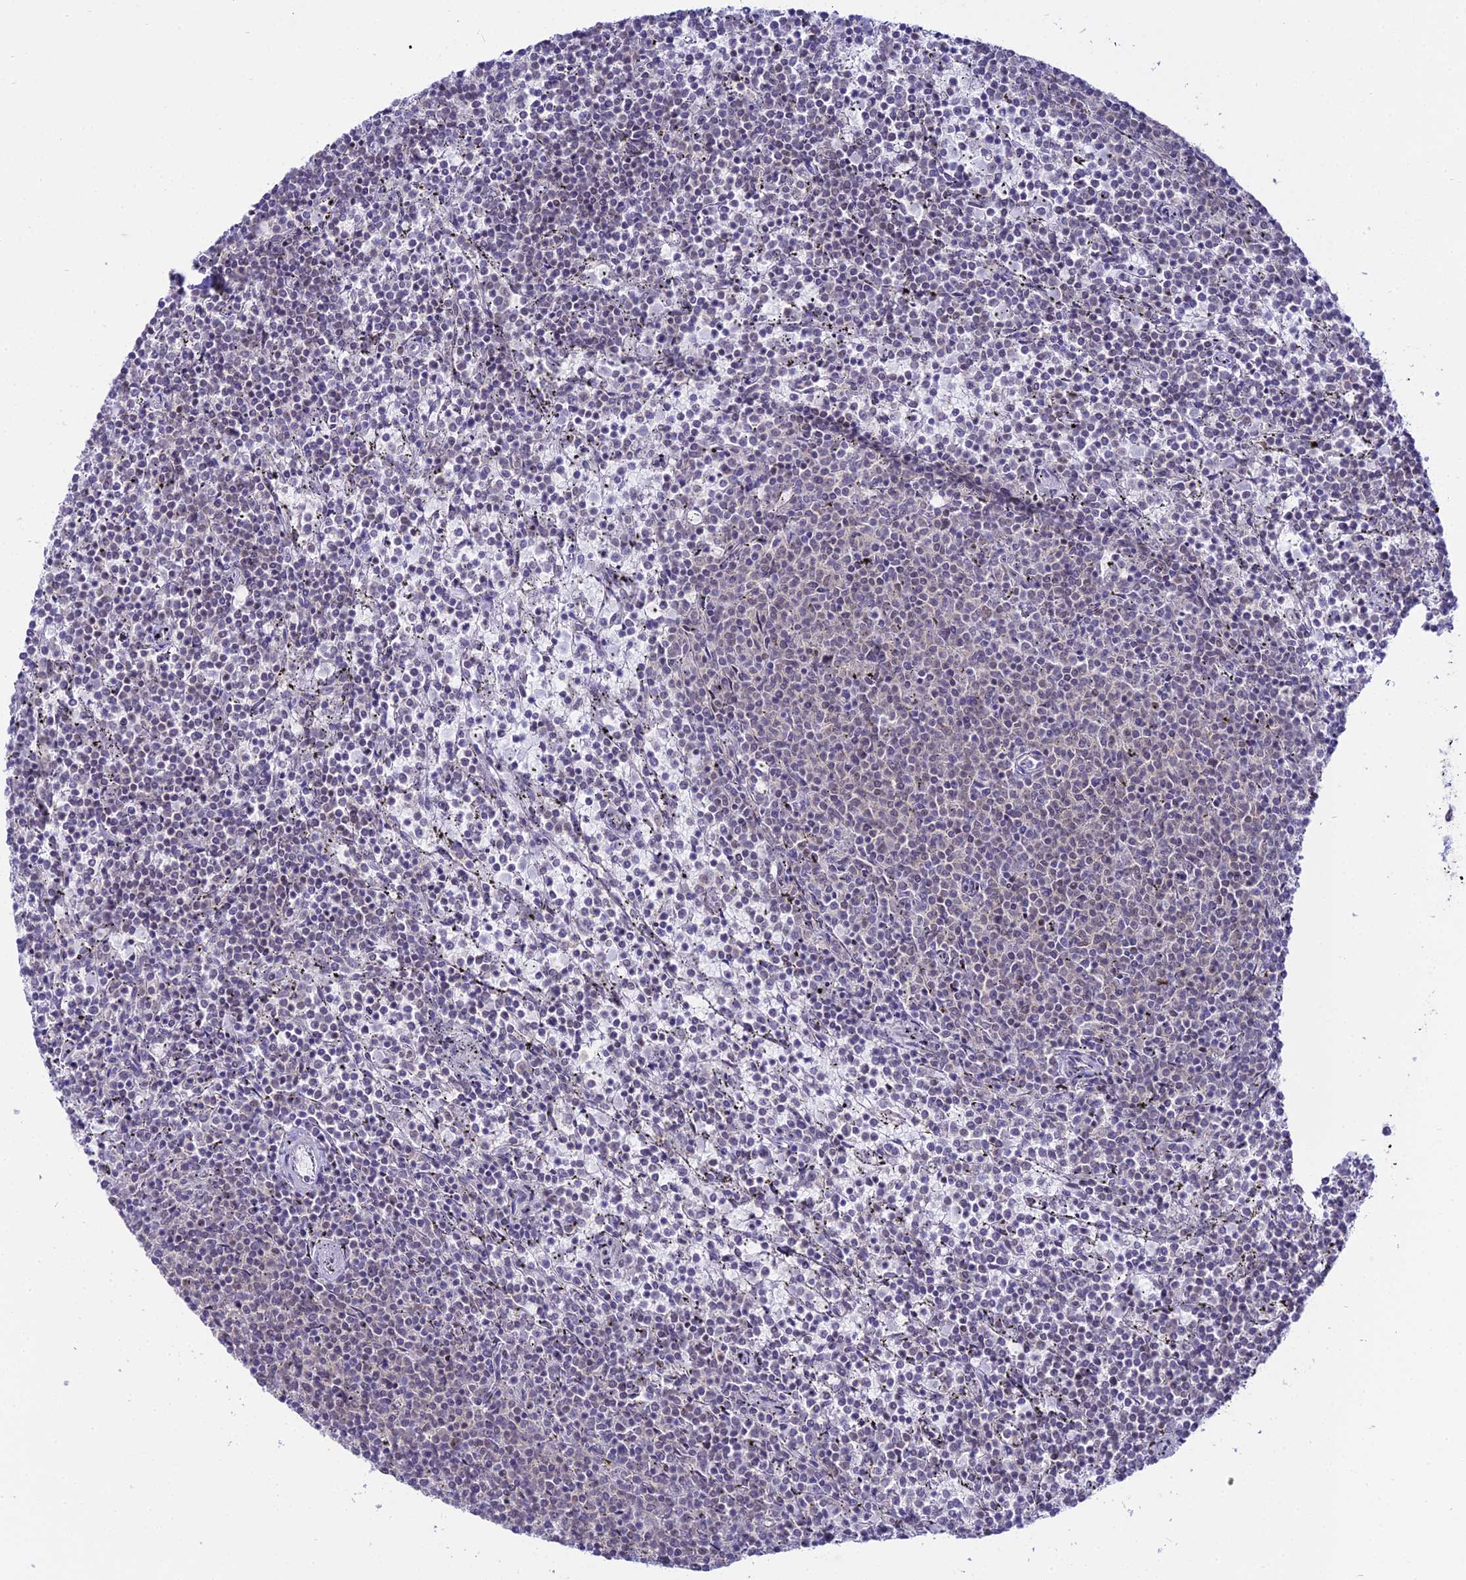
{"staining": {"intensity": "negative", "quantity": "none", "location": "none"}, "tissue": "lymphoma", "cell_type": "Tumor cells", "image_type": "cancer", "snomed": [{"axis": "morphology", "description": "Malignant lymphoma, non-Hodgkin's type, Low grade"}, {"axis": "topography", "description": "Spleen"}], "caption": "Immunohistochemistry (IHC) of human lymphoma exhibits no staining in tumor cells.", "gene": "RBM12", "patient": {"sex": "female", "age": 50}}